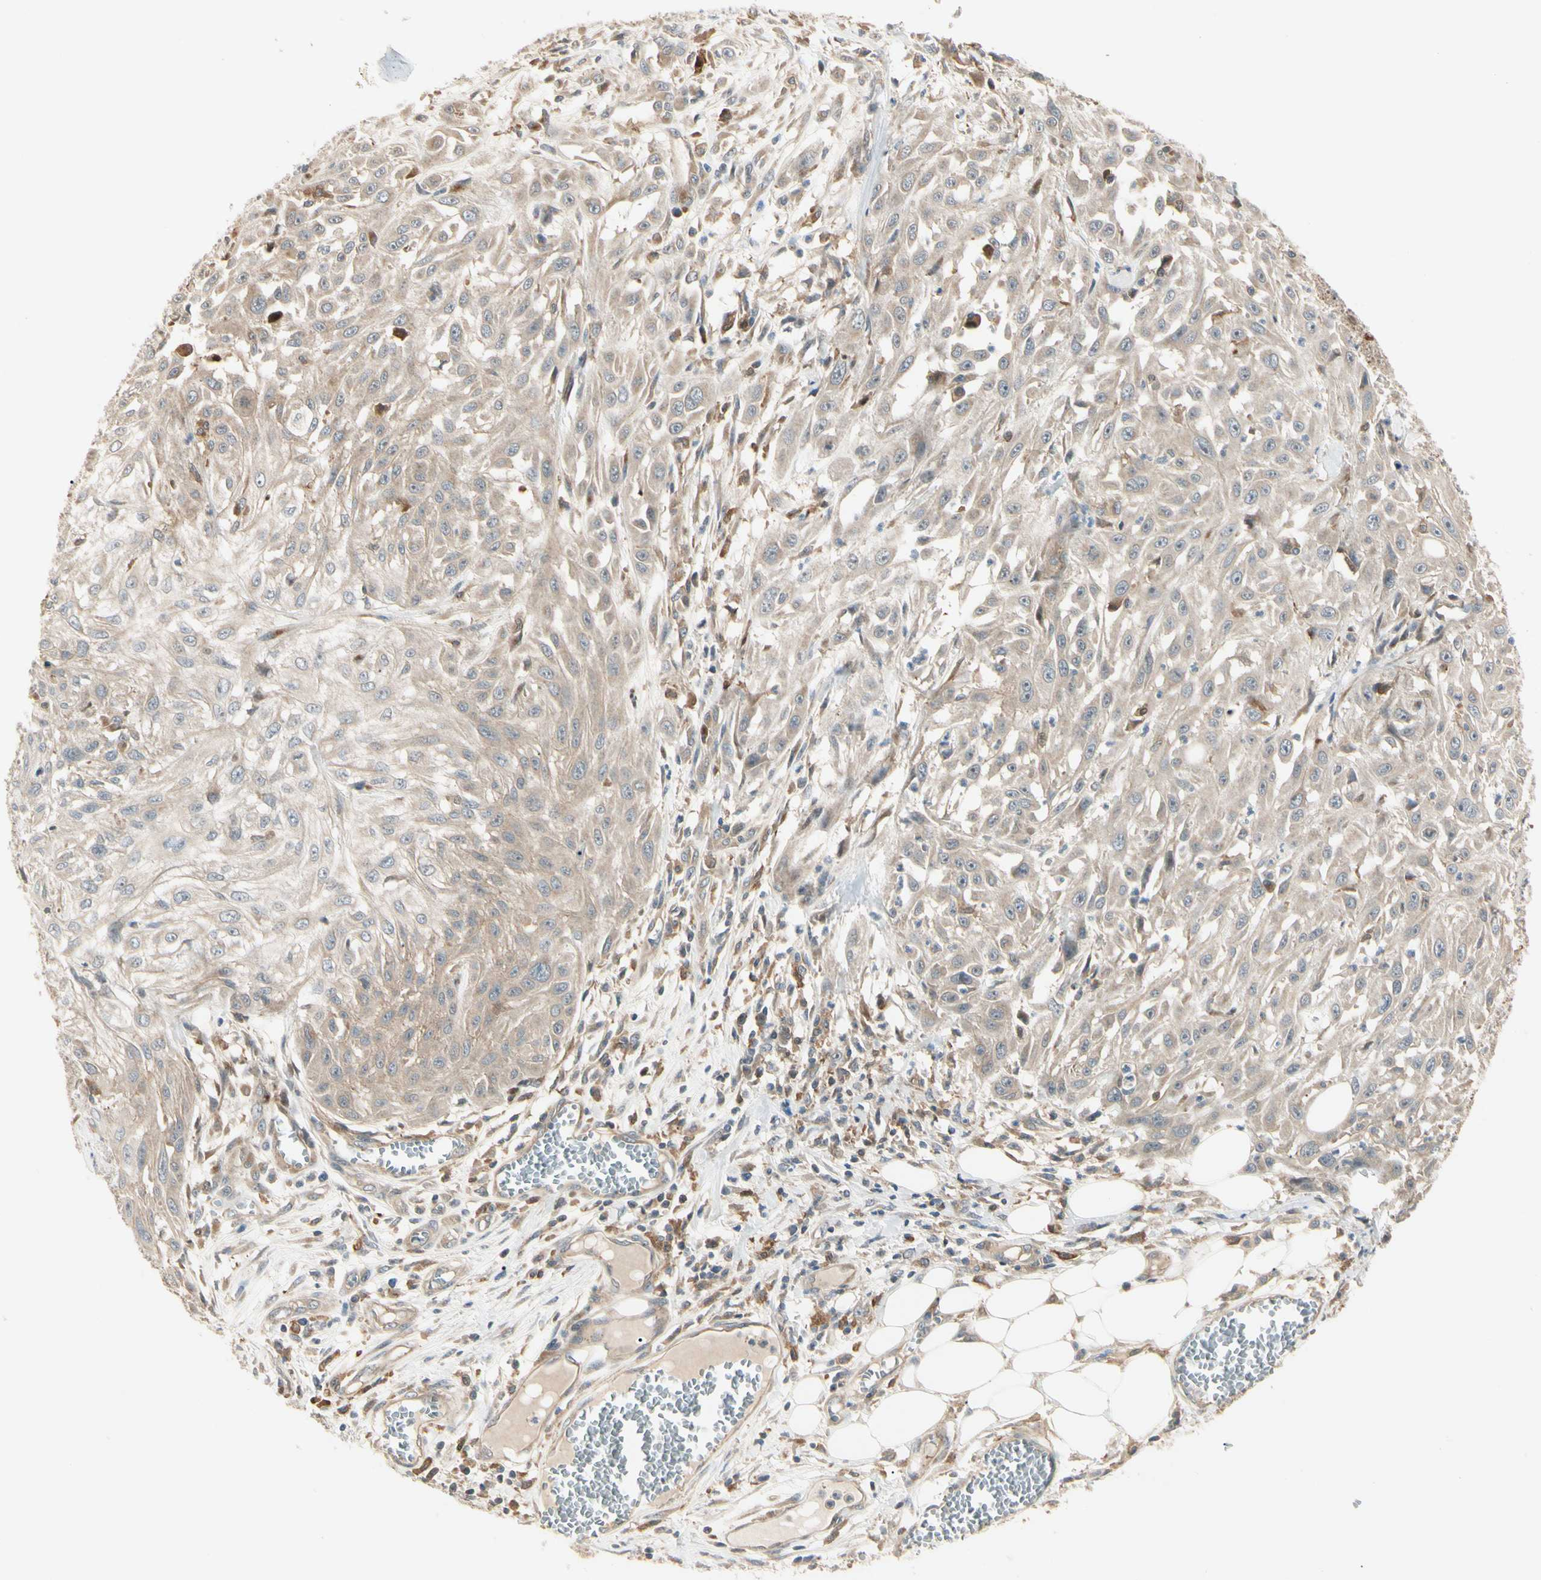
{"staining": {"intensity": "weak", "quantity": ">75%", "location": "cytoplasmic/membranous"}, "tissue": "skin cancer", "cell_type": "Tumor cells", "image_type": "cancer", "snomed": [{"axis": "morphology", "description": "Squamous cell carcinoma, NOS"}, {"axis": "topography", "description": "Skin"}], "caption": "Immunohistochemistry (IHC) staining of skin cancer (squamous cell carcinoma), which demonstrates low levels of weak cytoplasmic/membranous expression in about >75% of tumor cells indicating weak cytoplasmic/membranous protein positivity. The staining was performed using DAB (3,3'-diaminobenzidine) (brown) for protein detection and nuclei were counterstained in hematoxylin (blue).", "gene": "F2R", "patient": {"sex": "male", "age": 75}}